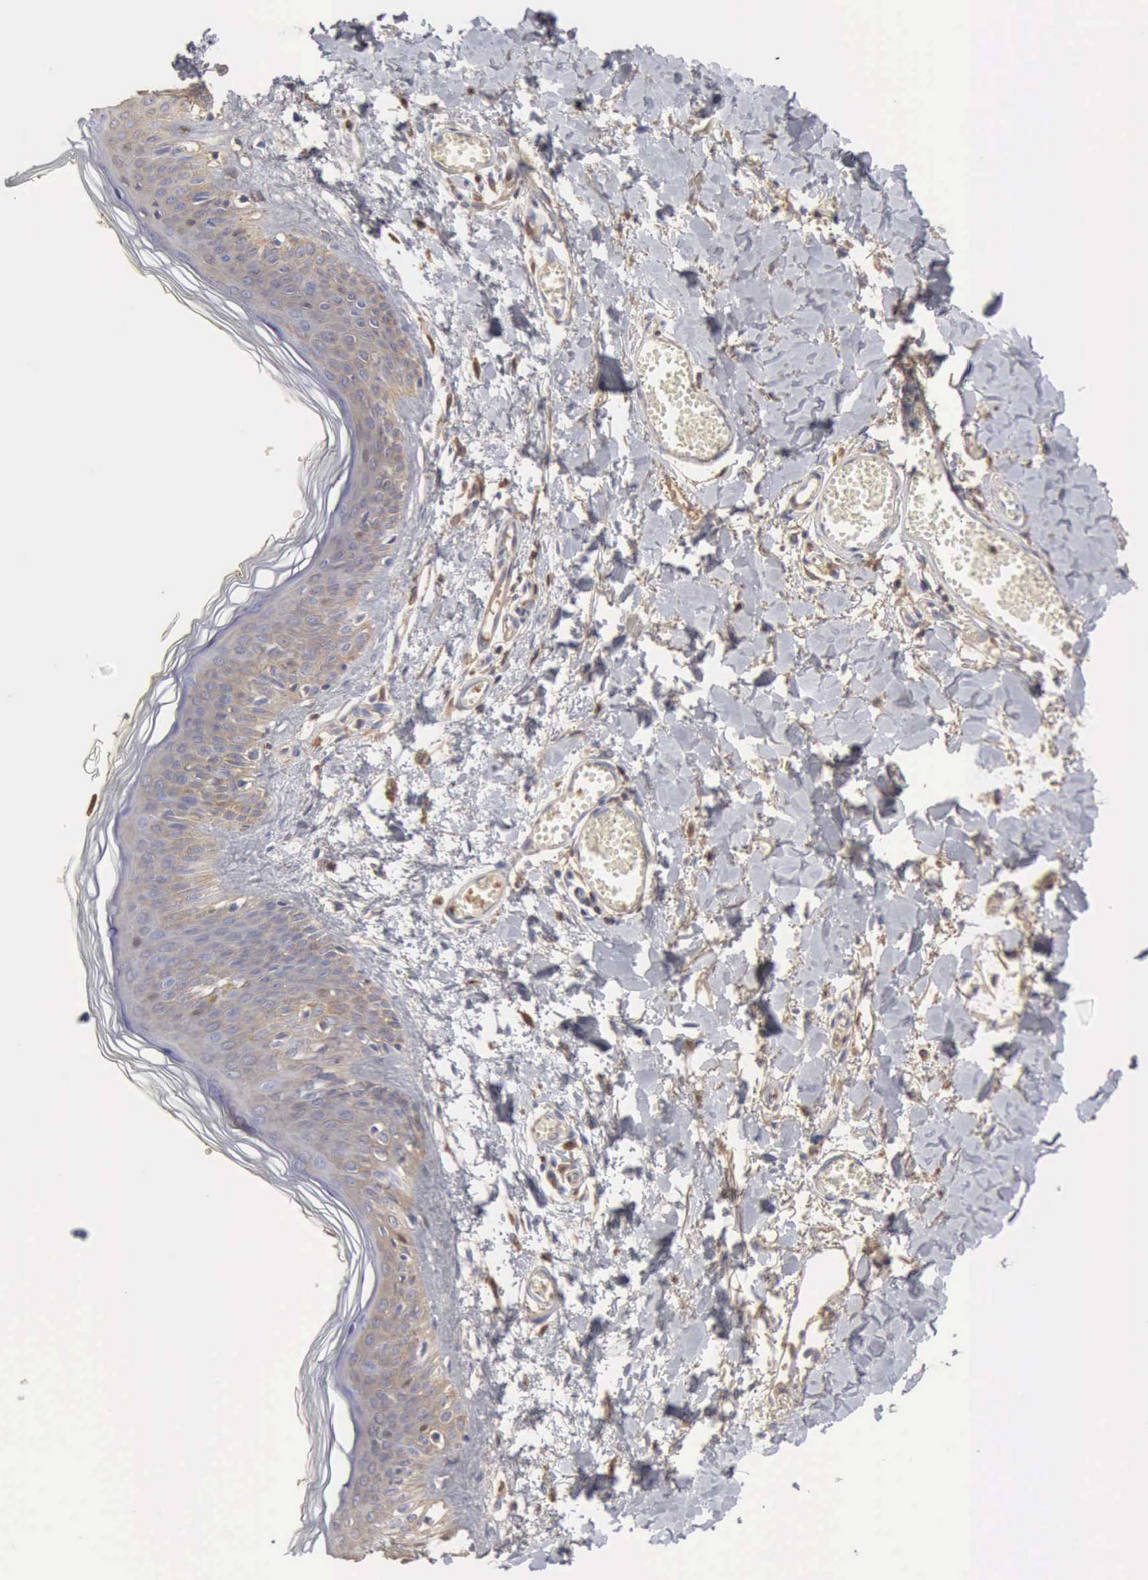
{"staining": {"intensity": "negative", "quantity": "none", "location": "none"}, "tissue": "skin", "cell_type": "Fibroblasts", "image_type": "normal", "snomed": [{"axis": "morphology", "description": "Normal tissue, NOS"}, {"axis": "morphology", "description": "Sarcoma, NOS"}, {"axis": "topography", "description": "Skin"}, {"axis": "topography", "description": "Soft tissue"}], "caption": "Human skin stained for a protein using IHC displays no expression in fibroblasts.", "gene": "SERPINA1", "patient": {"sex": "female", "age": 51}}